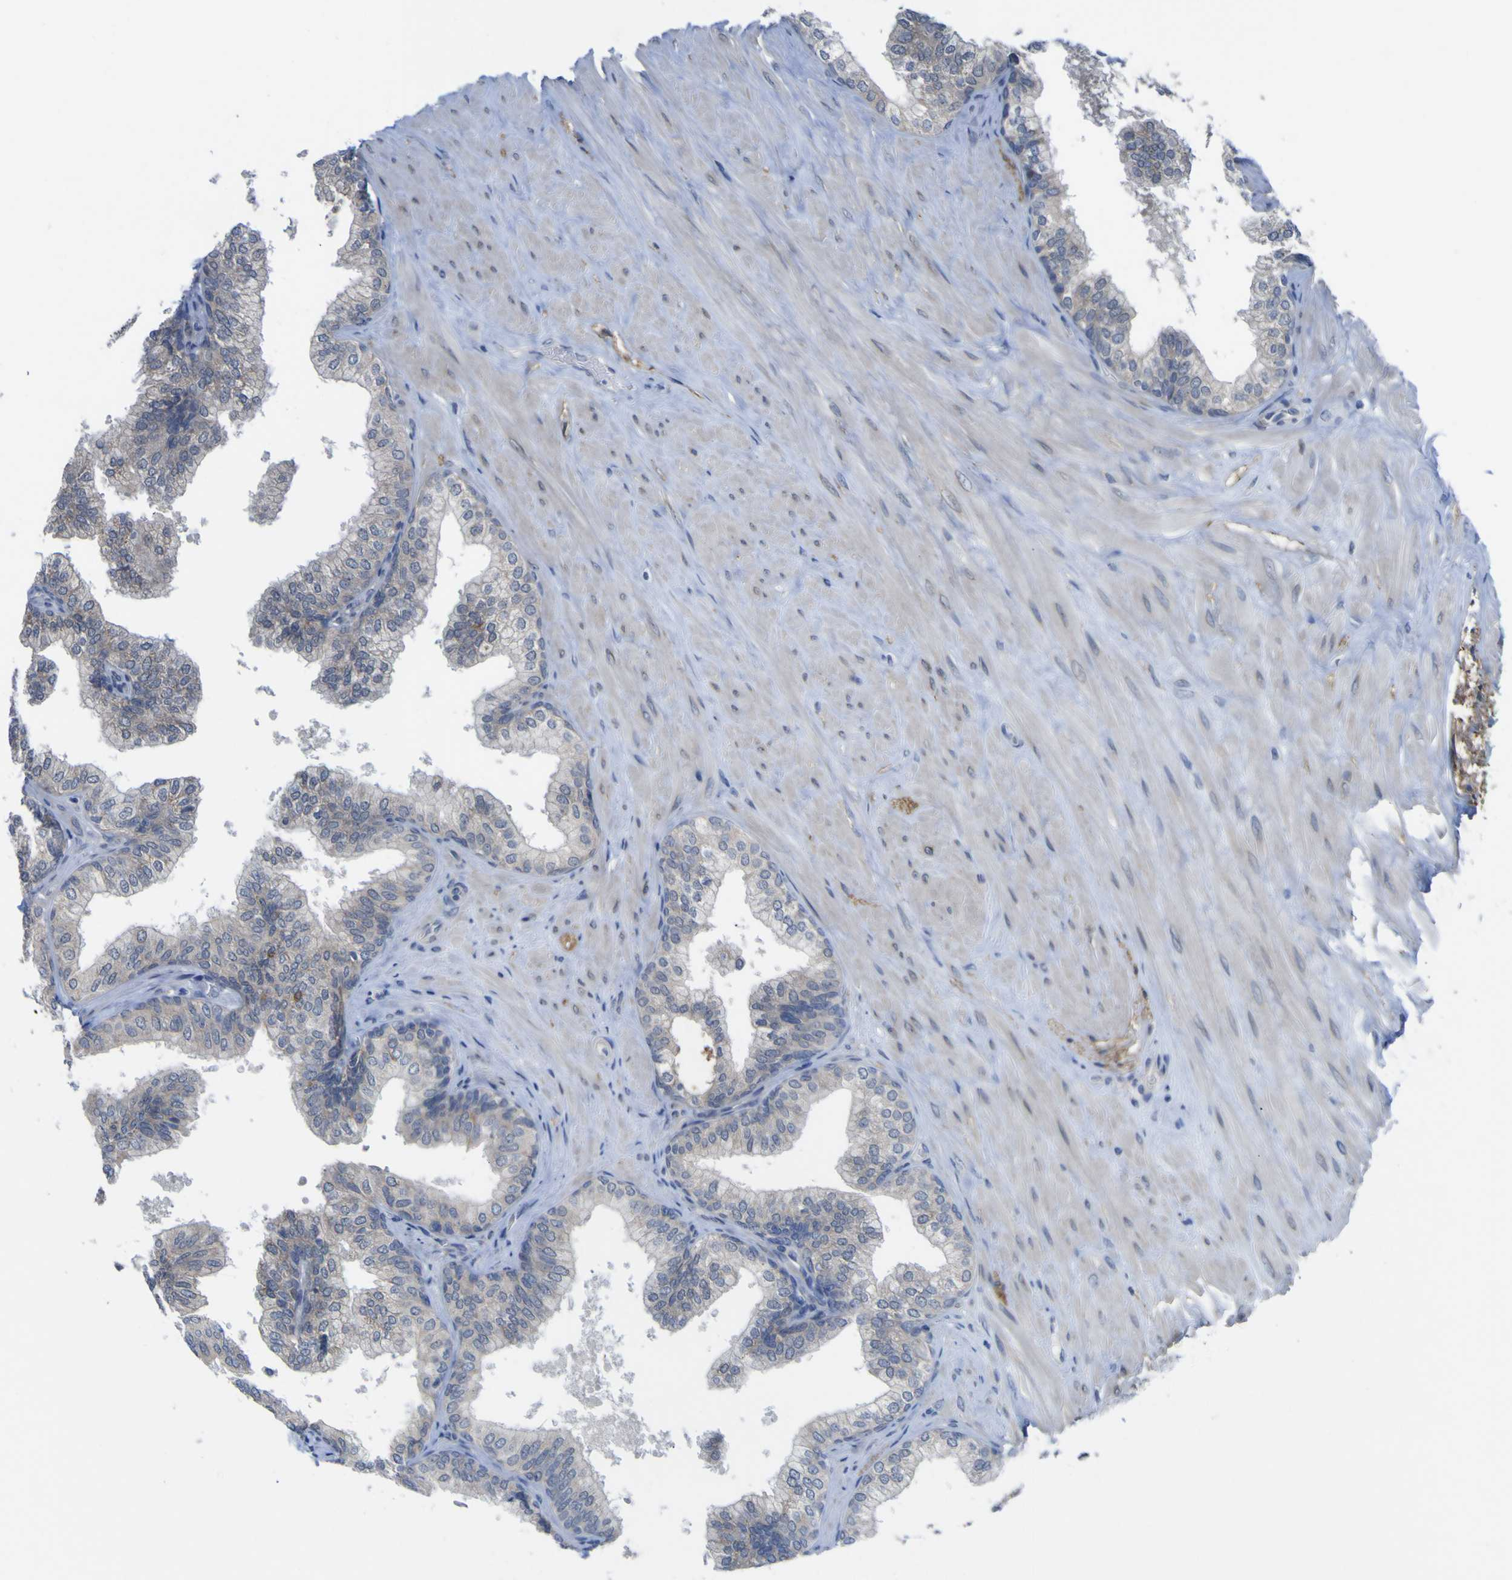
{"staining": {"intensity": "negative", "quantity": "none", "location": "none"}, "tissue": "prostate", "cell_type": "Glandular cells", "image_type": "normal", "snomed": [{"axis": "morphology", "description": "Normal tissue, NOS"}, {"axis": "topography", "description": "Prostate"}], "caption": "The immunohistochemistry image has no significant positivity in glandular cells of prostate.", "gene": "TNFRSF11A", "patient": {"sex": "male", "age": 60}}